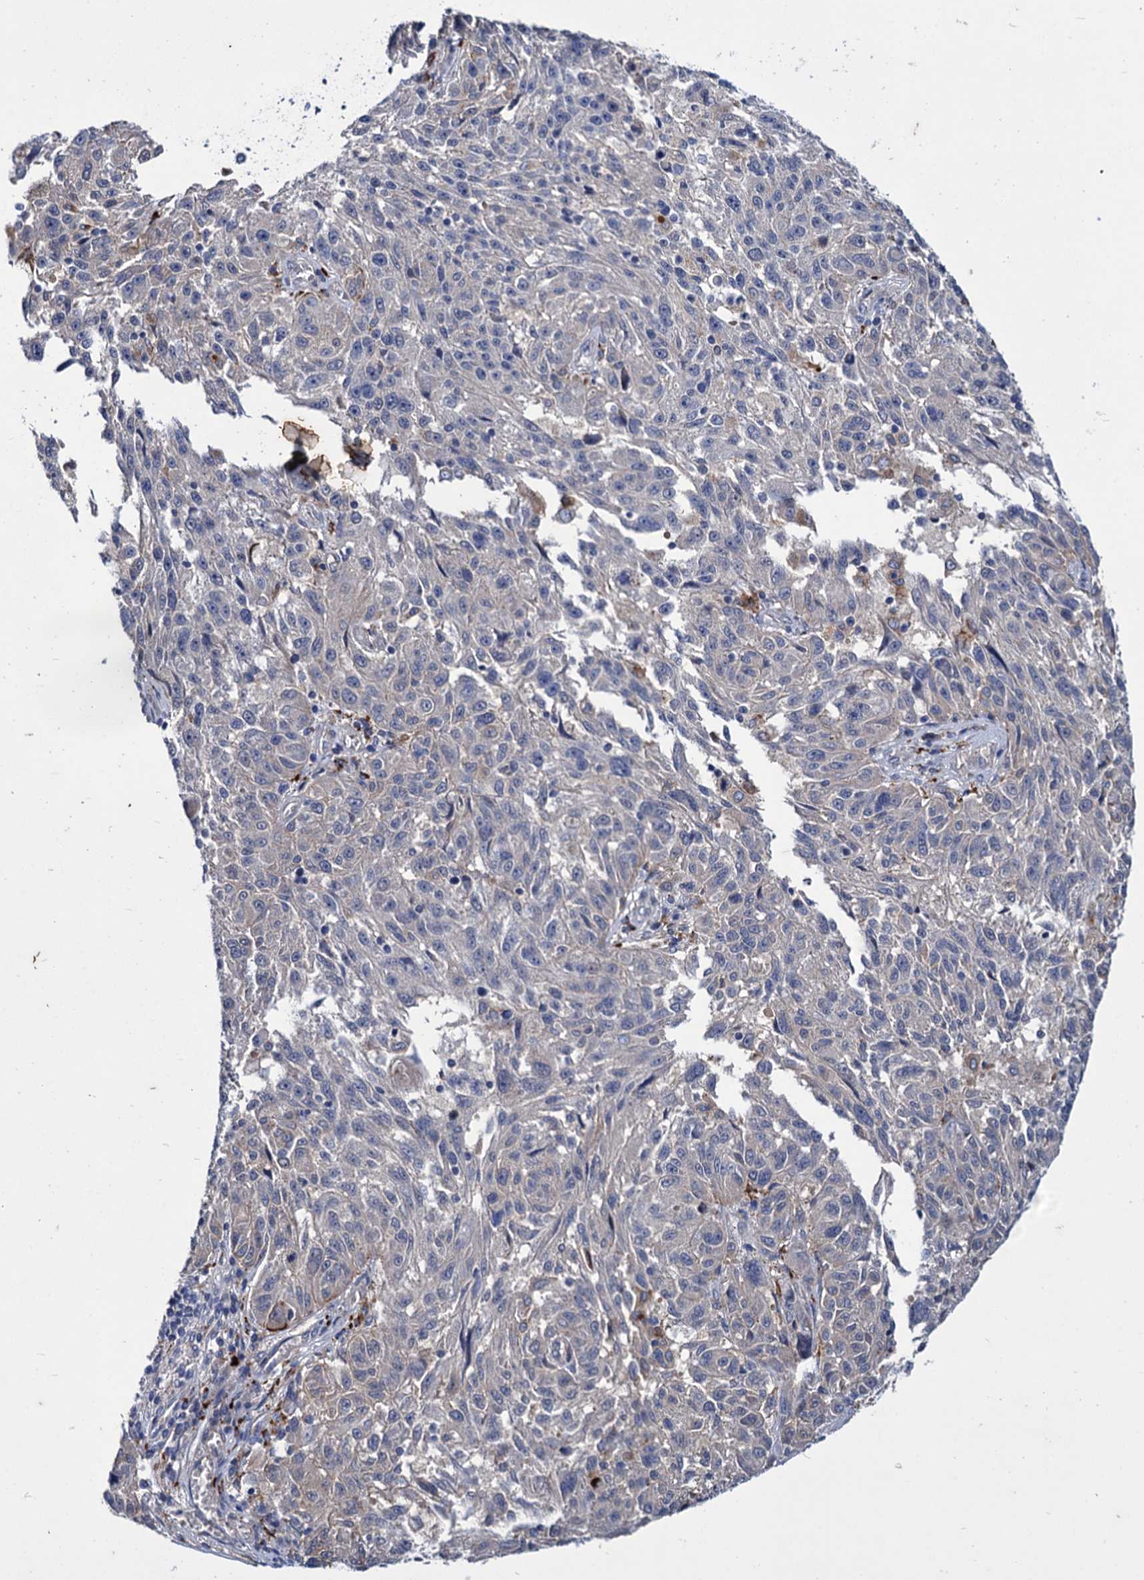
{"staining": {"intensity": "negative", "quantity": "none", "location": "none"}, "tissue": "melanoma", "cell_type": "Tumor cells", "image_type": "cancer", "snomed": [{"axis": "morphology", "description": "Malignant melanoma, NOS"}, {"axis": "topography", "description": "Skin"}], "caption": "Immunohistochemical staining of melanoma exhibits no significant positivity in tumor cells. (Stains: DAB IHC with hematoxylin counter stain, Microscopy: brightfield microscopy at high magnification).", "gene": "AXL", "patient": {"sex": "male", "age": 53}}